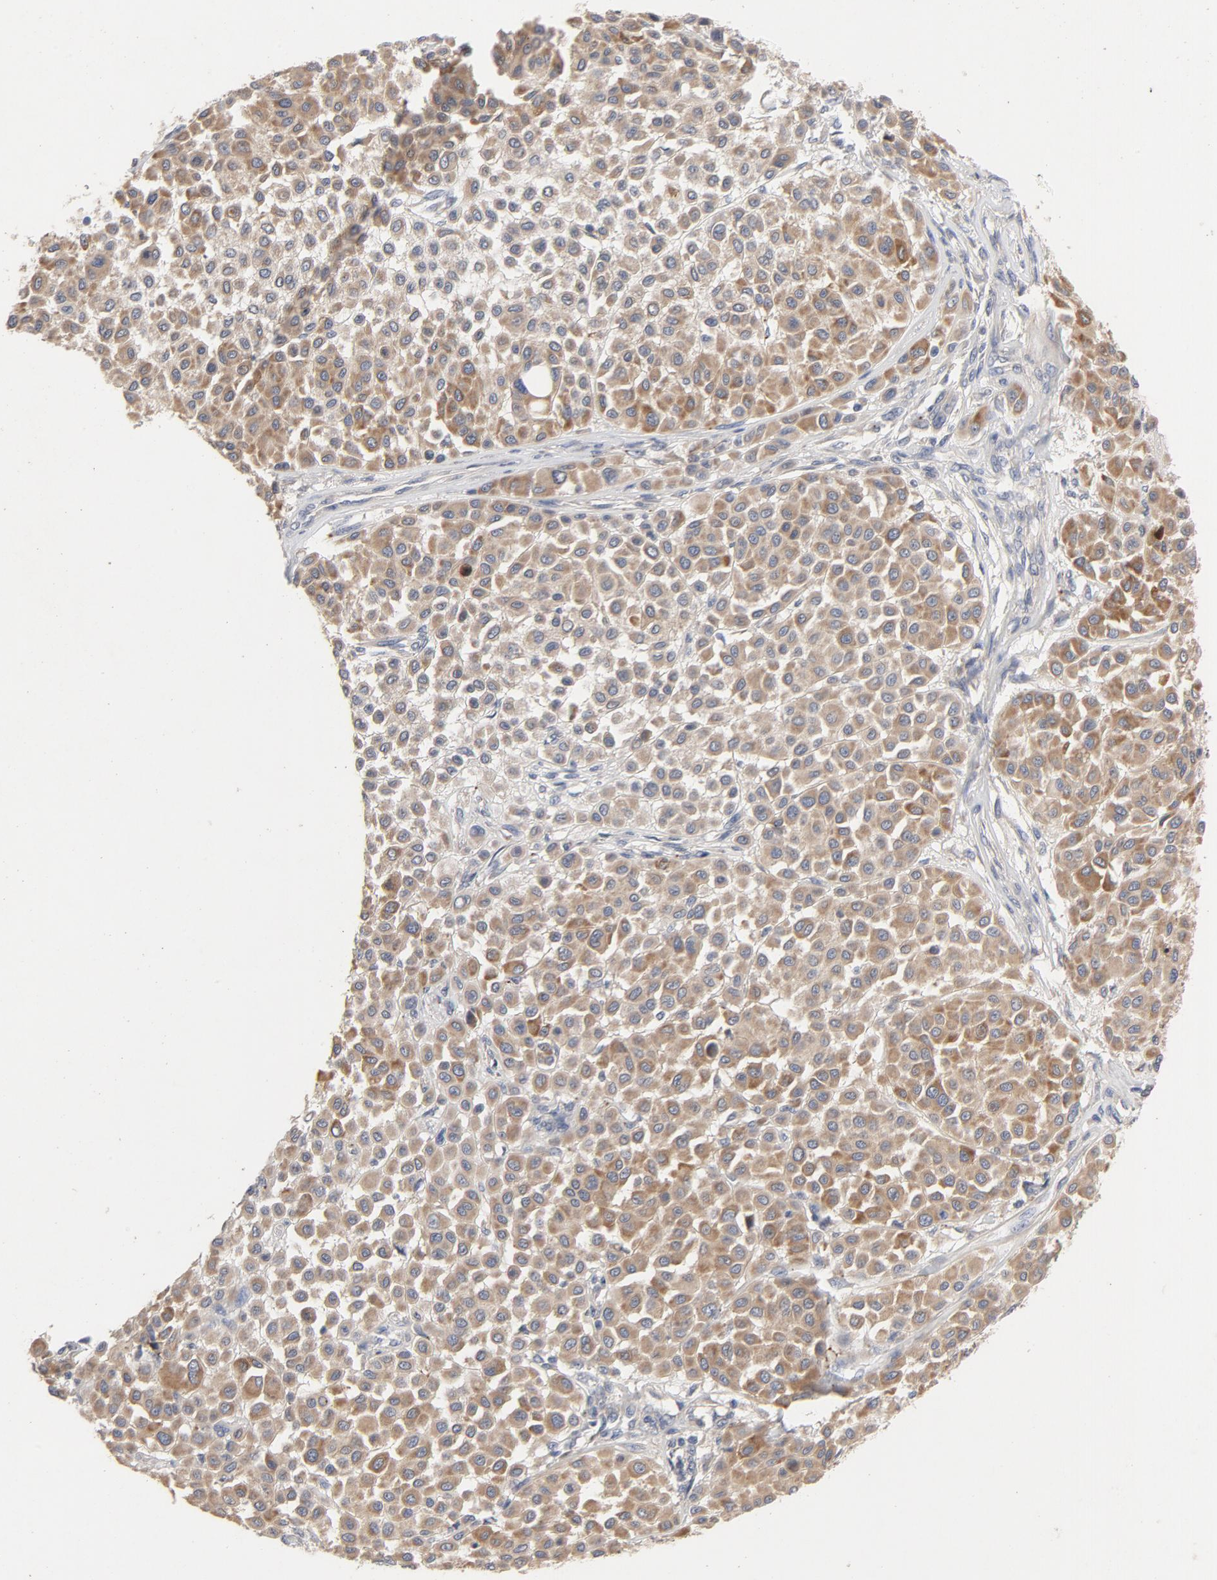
{"staining": {"intensity": "moderate", "quantity": ">75%", "location": "cytoplasmic/membranous"}, "tissue": "melanoma", "cell_type": "Tumor cells", "image_type": "cancer", "snomed": [{"axis": "morphology", "description": "Malignant melanoma, Metastatic site"}, {"axis": "topography", "description": "Soft tissue"}], "caption": "Immunohistochemistry image of human melanoma stained for a protein (brown), which shows medium levels of moderate cytoplasmic/membranous staining in approximately >75% of tumor cells.", "gene": "CCDC134", "patient": {"sex": "male", "age": 41}}